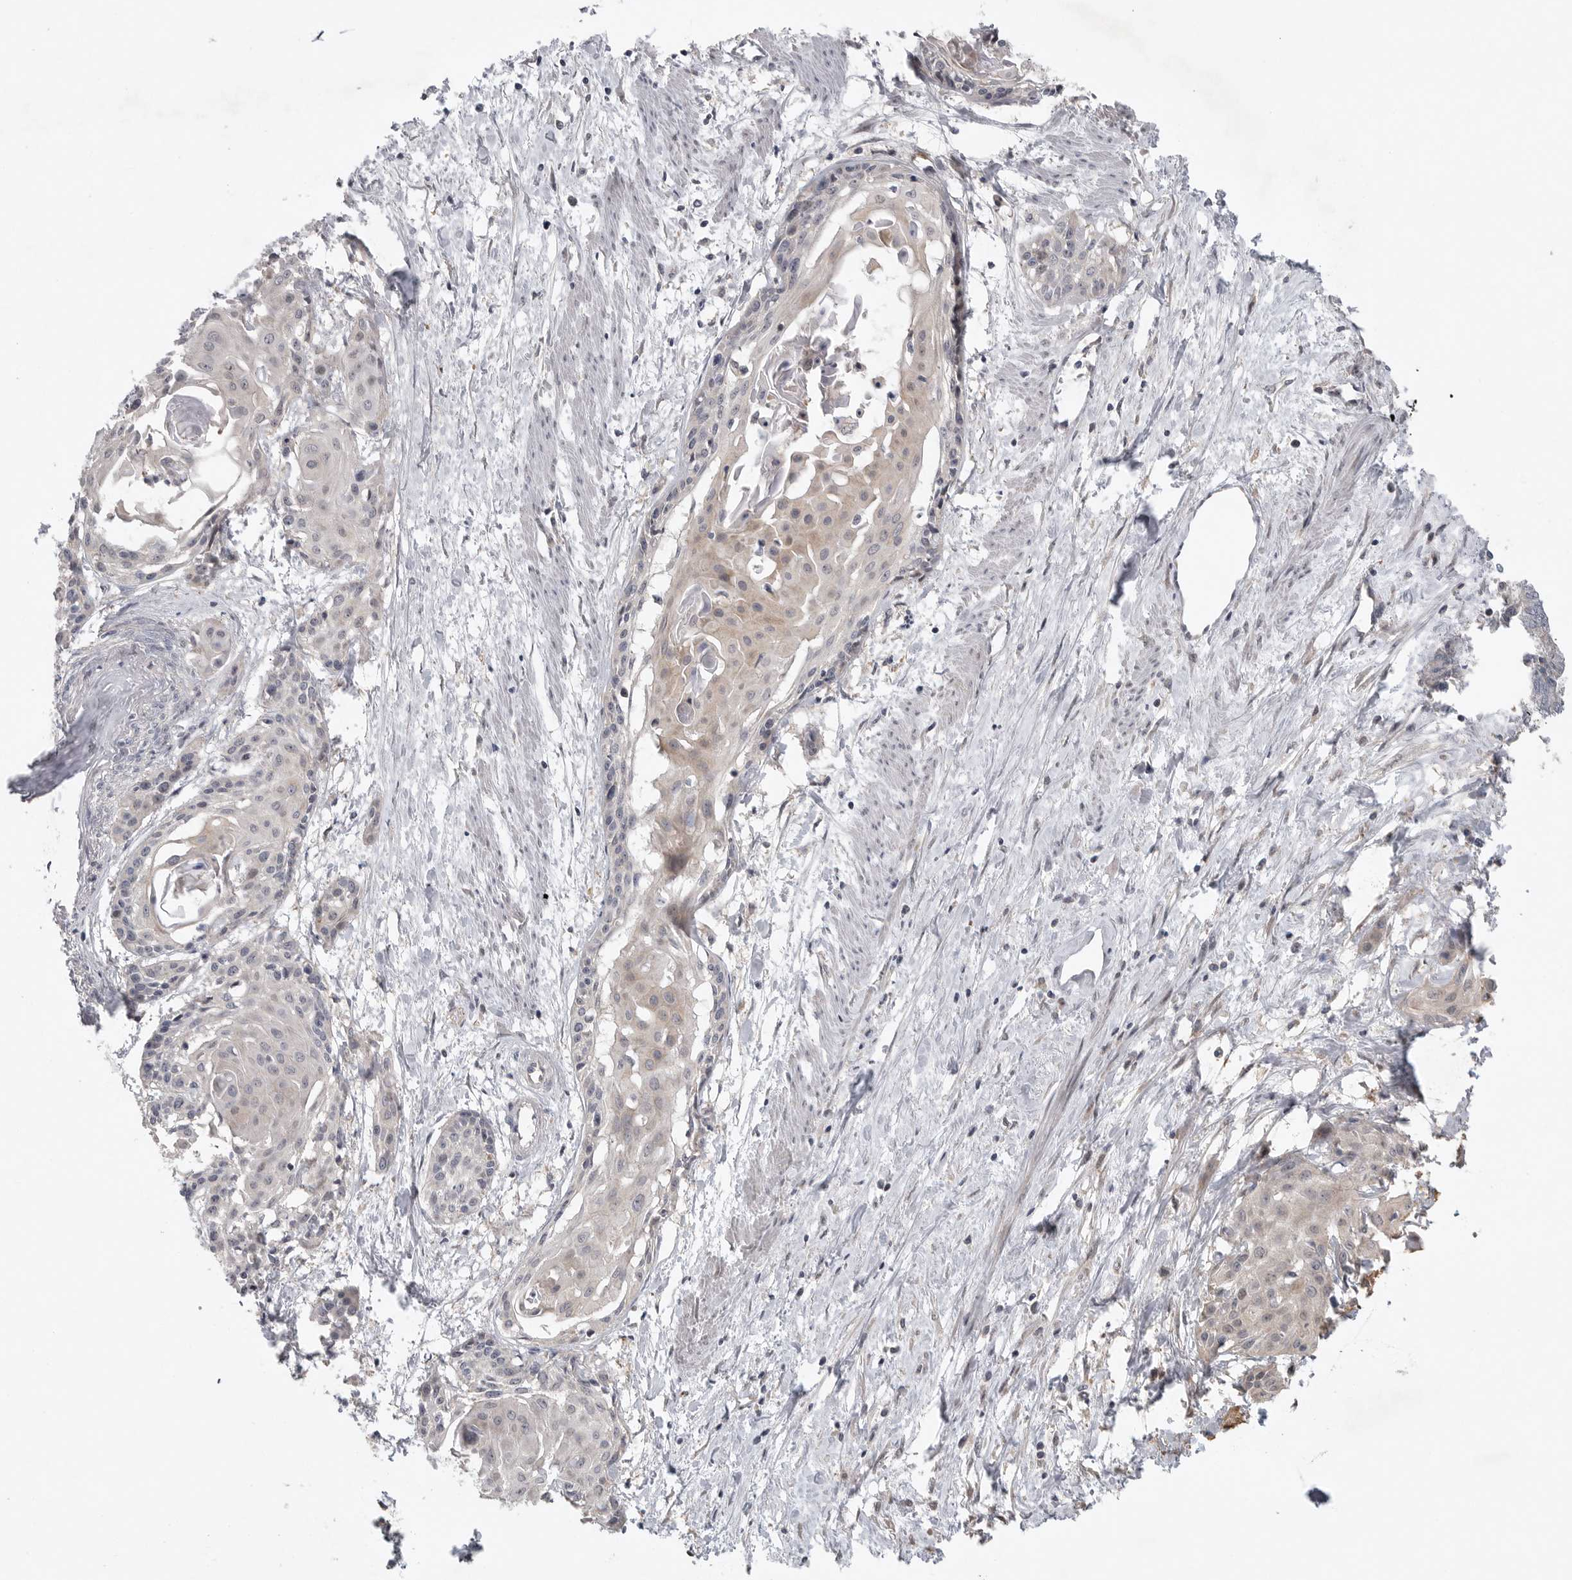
{"staining": {"intensity": "negative", "quantity": "none", "location": "none"}, "tissue": "cervical cancer", "cell_type": "Tumor cells", "image_type": "cancer", "snomed": [{"axis": "morphology", "description": "Squamous cell carcinoma, NOS"}, {"axis": "topography", "description": "Cervix"}], "caption": "High magnification brightfield microscopy of cervical cancer (squamous cell carcinoma) stained with DAB (brown) and counterstained with hematoxylin (blue): tumor cells show no significant staining.", "gene": "FBXO43", "patient": {"sex": "female", "age": 57}}